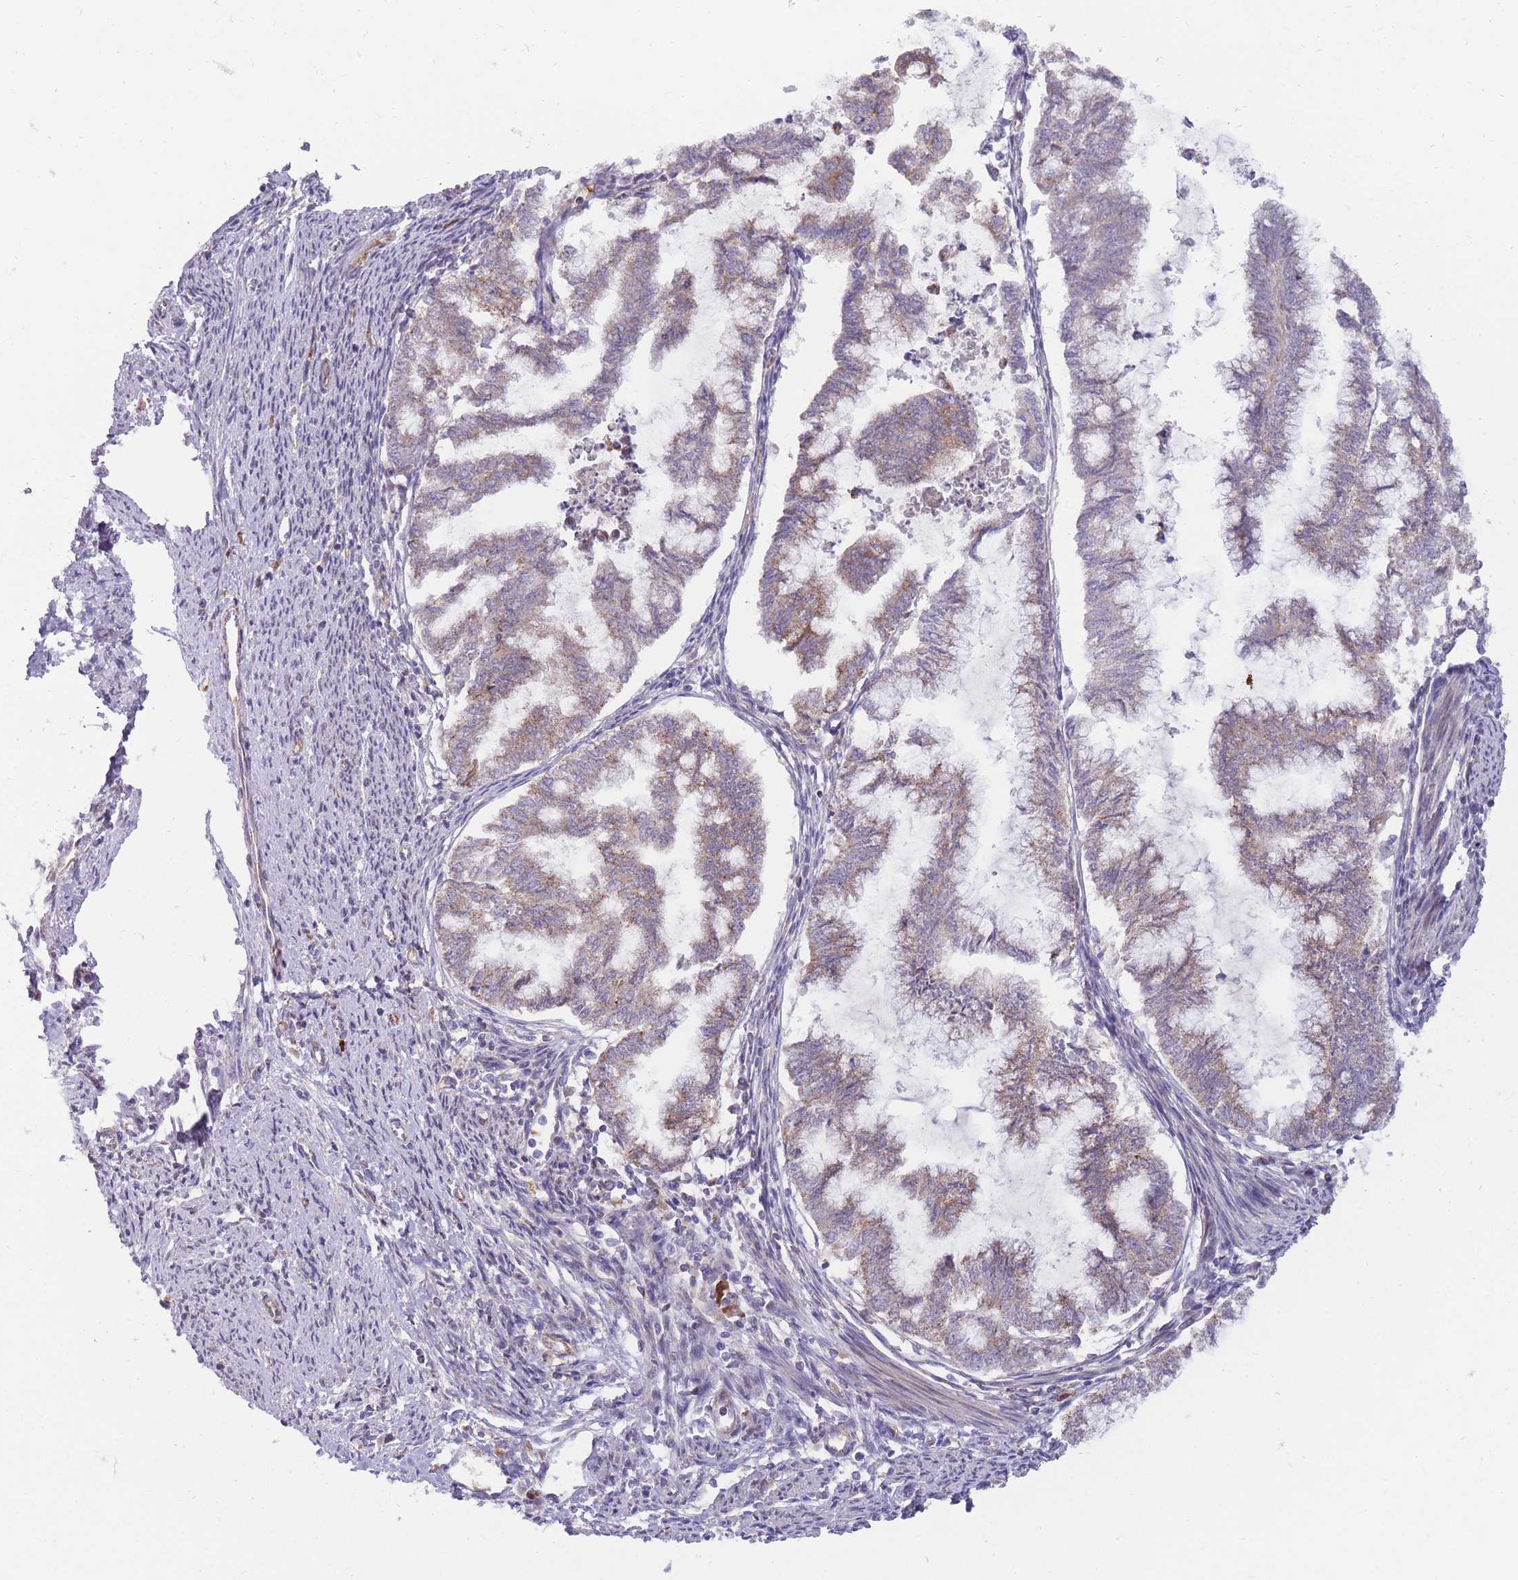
{"staining": {"intensity": "weak", "quantity": "25%-75%", "location": "cytoplasmic/membranous"}, "tissue": "endometrial cancer", "cell_type": "Tumor cells", "image_type": "cancer", "snomed": [{"axis": "morphology", "description": "Adenocarcinoma, NOS"}, {"axis": "topography", "description": "Endometrium"}], "caption": "Protein staining displays weak cytoplasmic/membranous expression in approximately 25%-75% of tumor cells in endometrial cancer. (brown staining indicates protein expression, while blue staining denotes nuclei).", "gene": "ANKRD10", "patient": {"sex": "female", "age": 79}}